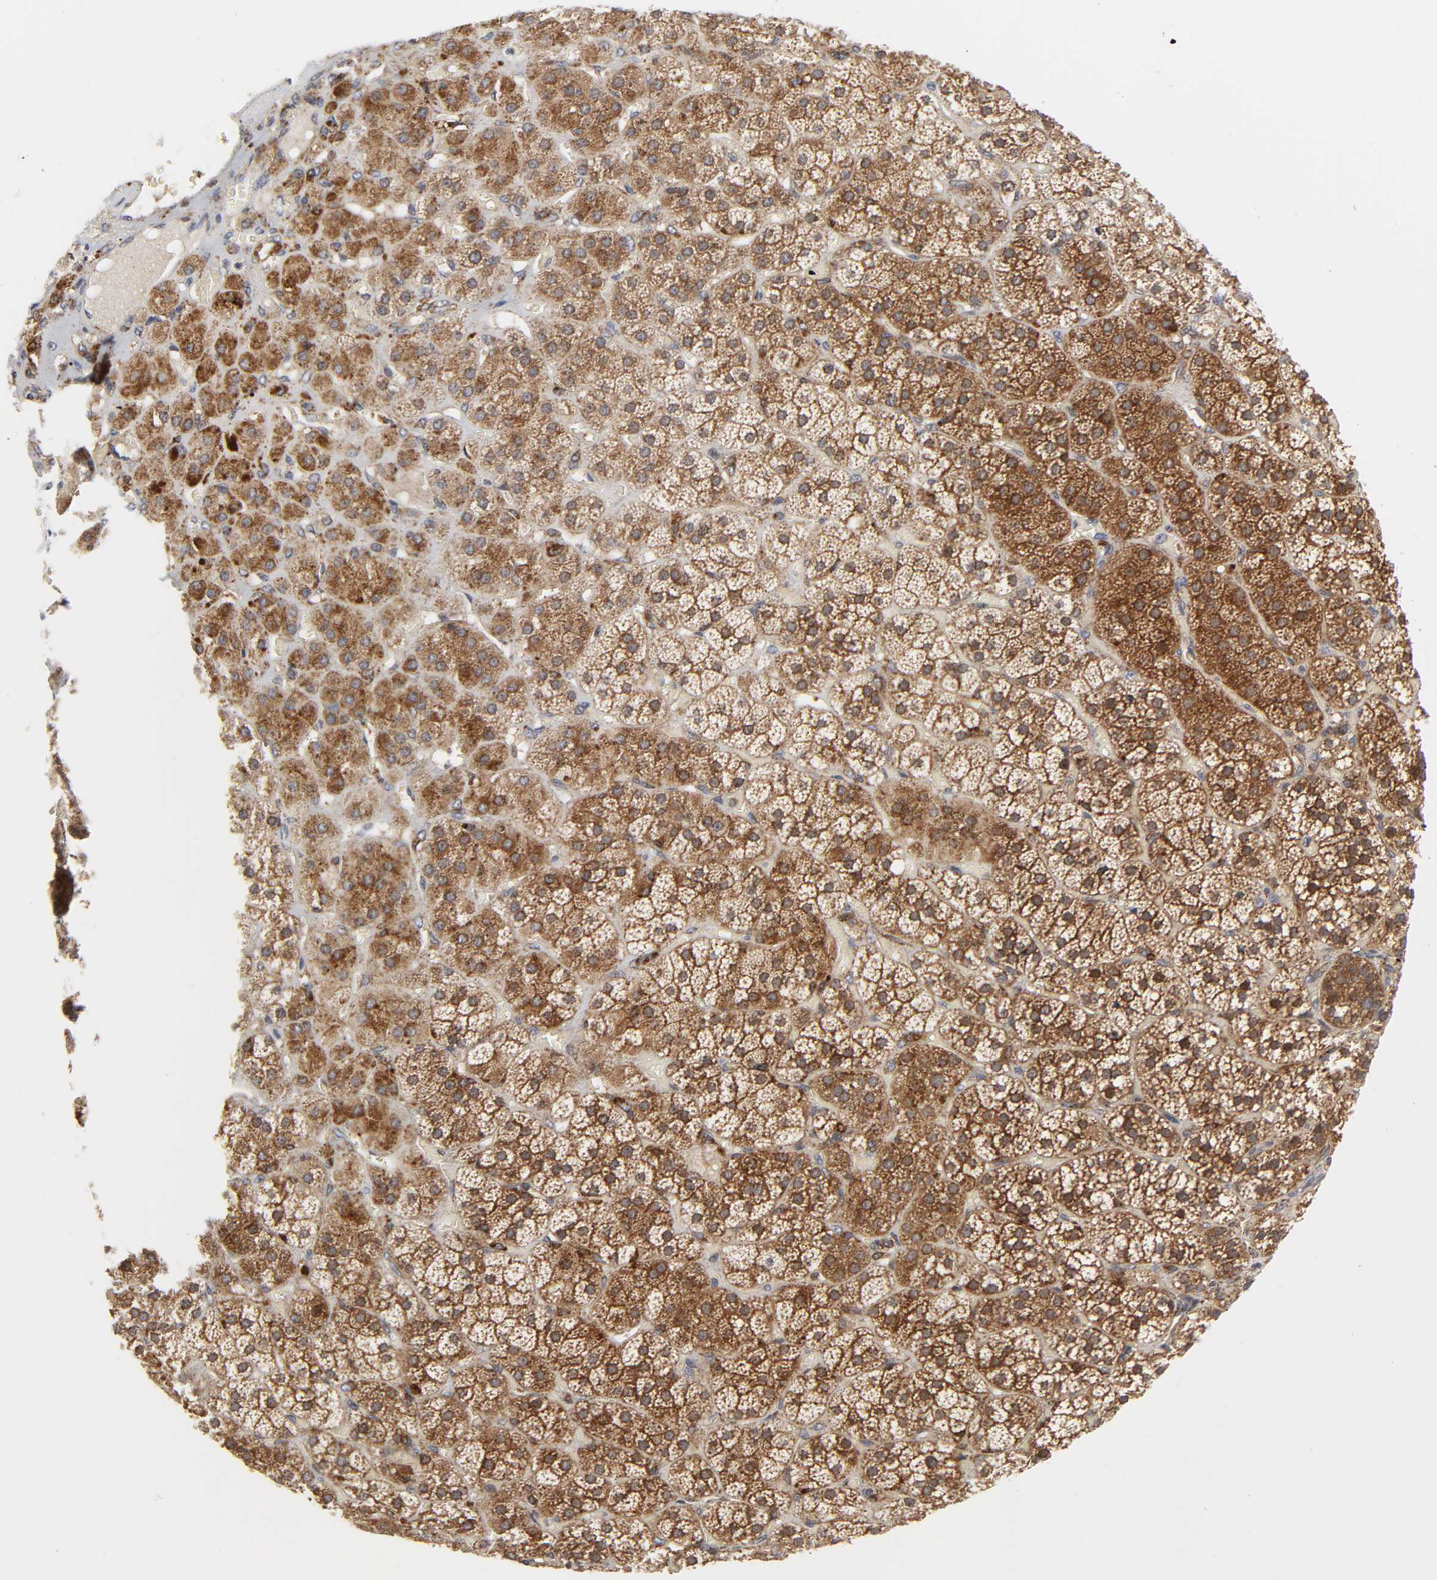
{"staining": {"intensity": "strong", "quantity": ">75%", "location": "cytoplasmic/membranous"}, "tissue": "adrenal gland", "cell_type": "Glandular cells", "image_type": "normal", "snomed": [{"axis": "morphology", "description": "Normal tissue, NOS"}, {"axis": "topography", "description": "Adrenal gland"}], "caption": "High-power microscopy captured an IHC image of benign adrenal gland, revealing strong cytoplasmic/membranous positivity in about >75% of glandular cells.", "gene": "BAX", "patient": {"sex": "female", "age": 71}}